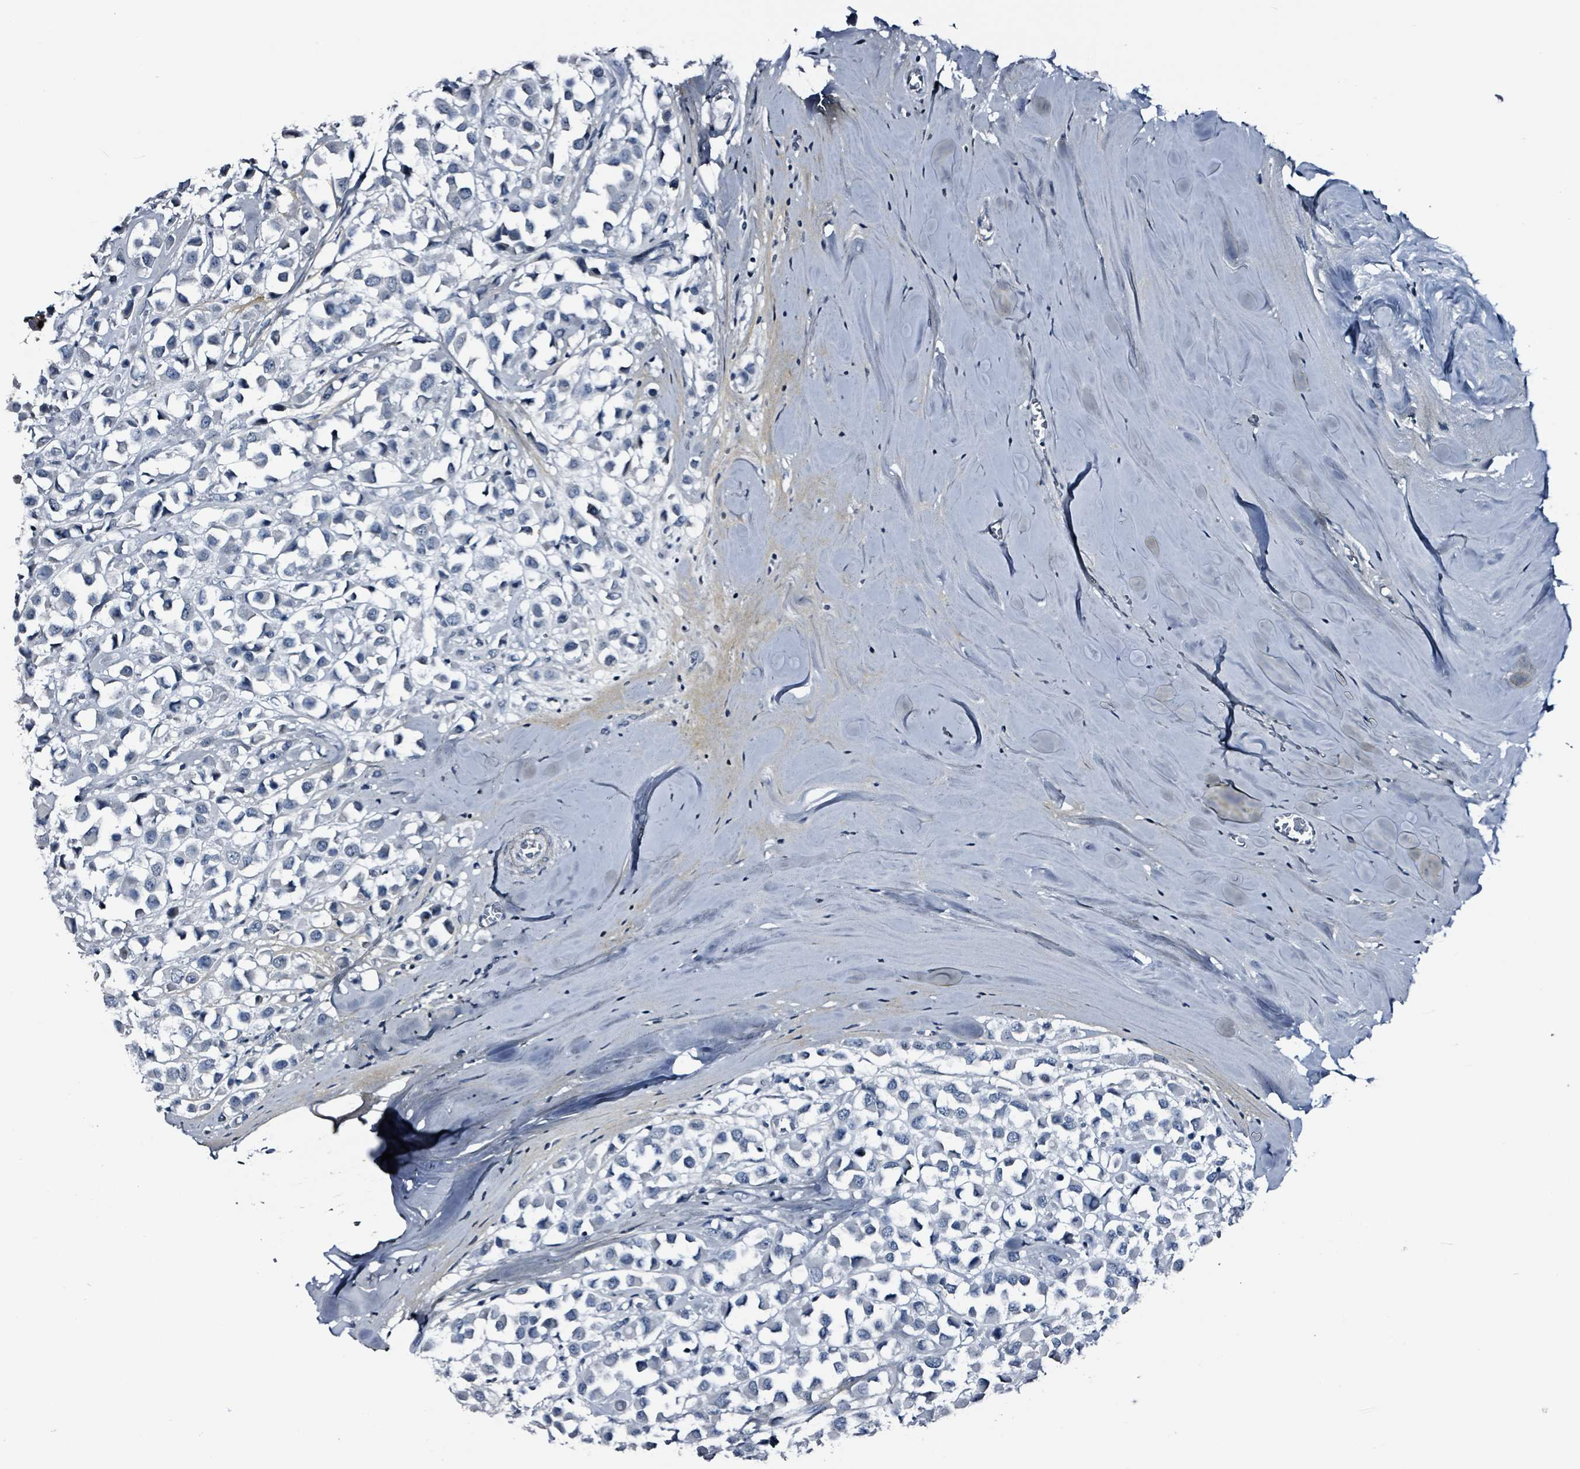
{"staining": {"intensity": "negative", "quantity": "none", "location": "none"}, "tissue": "breast cancer", "cell_type": "Tumor cells", "image_type": "cancer", "snomed": [{"axis": "morphology", "description": "Duct carcinoma"}, {"axis": "topography", "description": "Breast"}], "caption": "Immunohistochemistry image of human breast cancer stained for a protein (brown), which reveals no expression in tumor cells.", "gene": "CA9", "patient": {"sex": "female", "age": 61}}